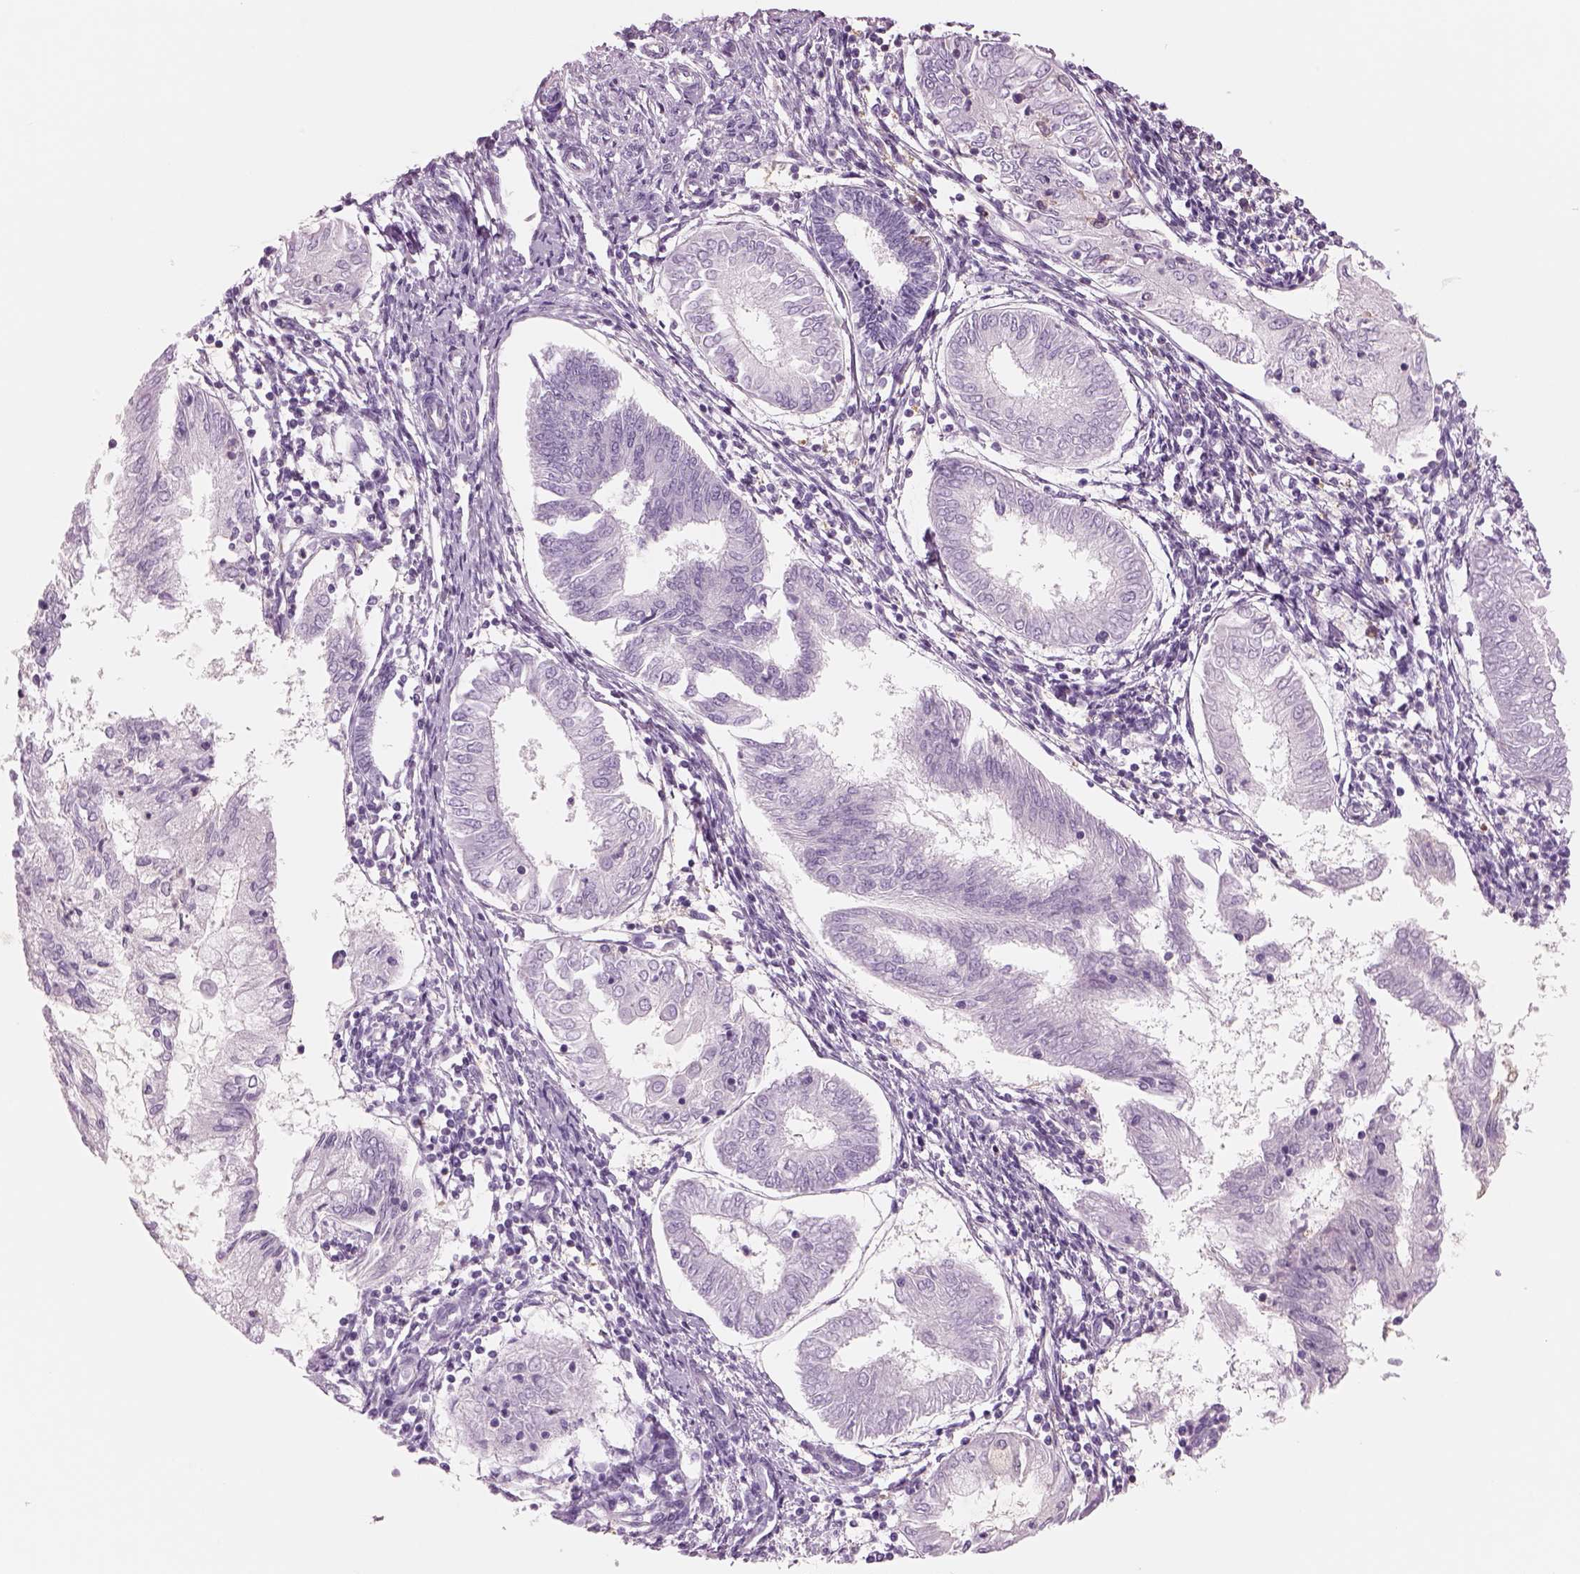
{"staining": {"intensity": "negative", "quantity": "none", "location": "none"}, "tissue": "endometrial cancer", "cell_type": "Tumor cells", "image_type": "cancer", "snomed": [{"axis": "morphology", "description": "Adenocarcinoma, NOS"}, {"axis": "topography", "description": "Endometrium"}], "caption": "Immunohistochemistry (IHC) micrograph of endometrial adenocarcinoma stained for a protein (brown), which demonstrates no expression in tumor cells.", "gene": "SLC1A7", "patient": {"sex": "female", "age": 68}}